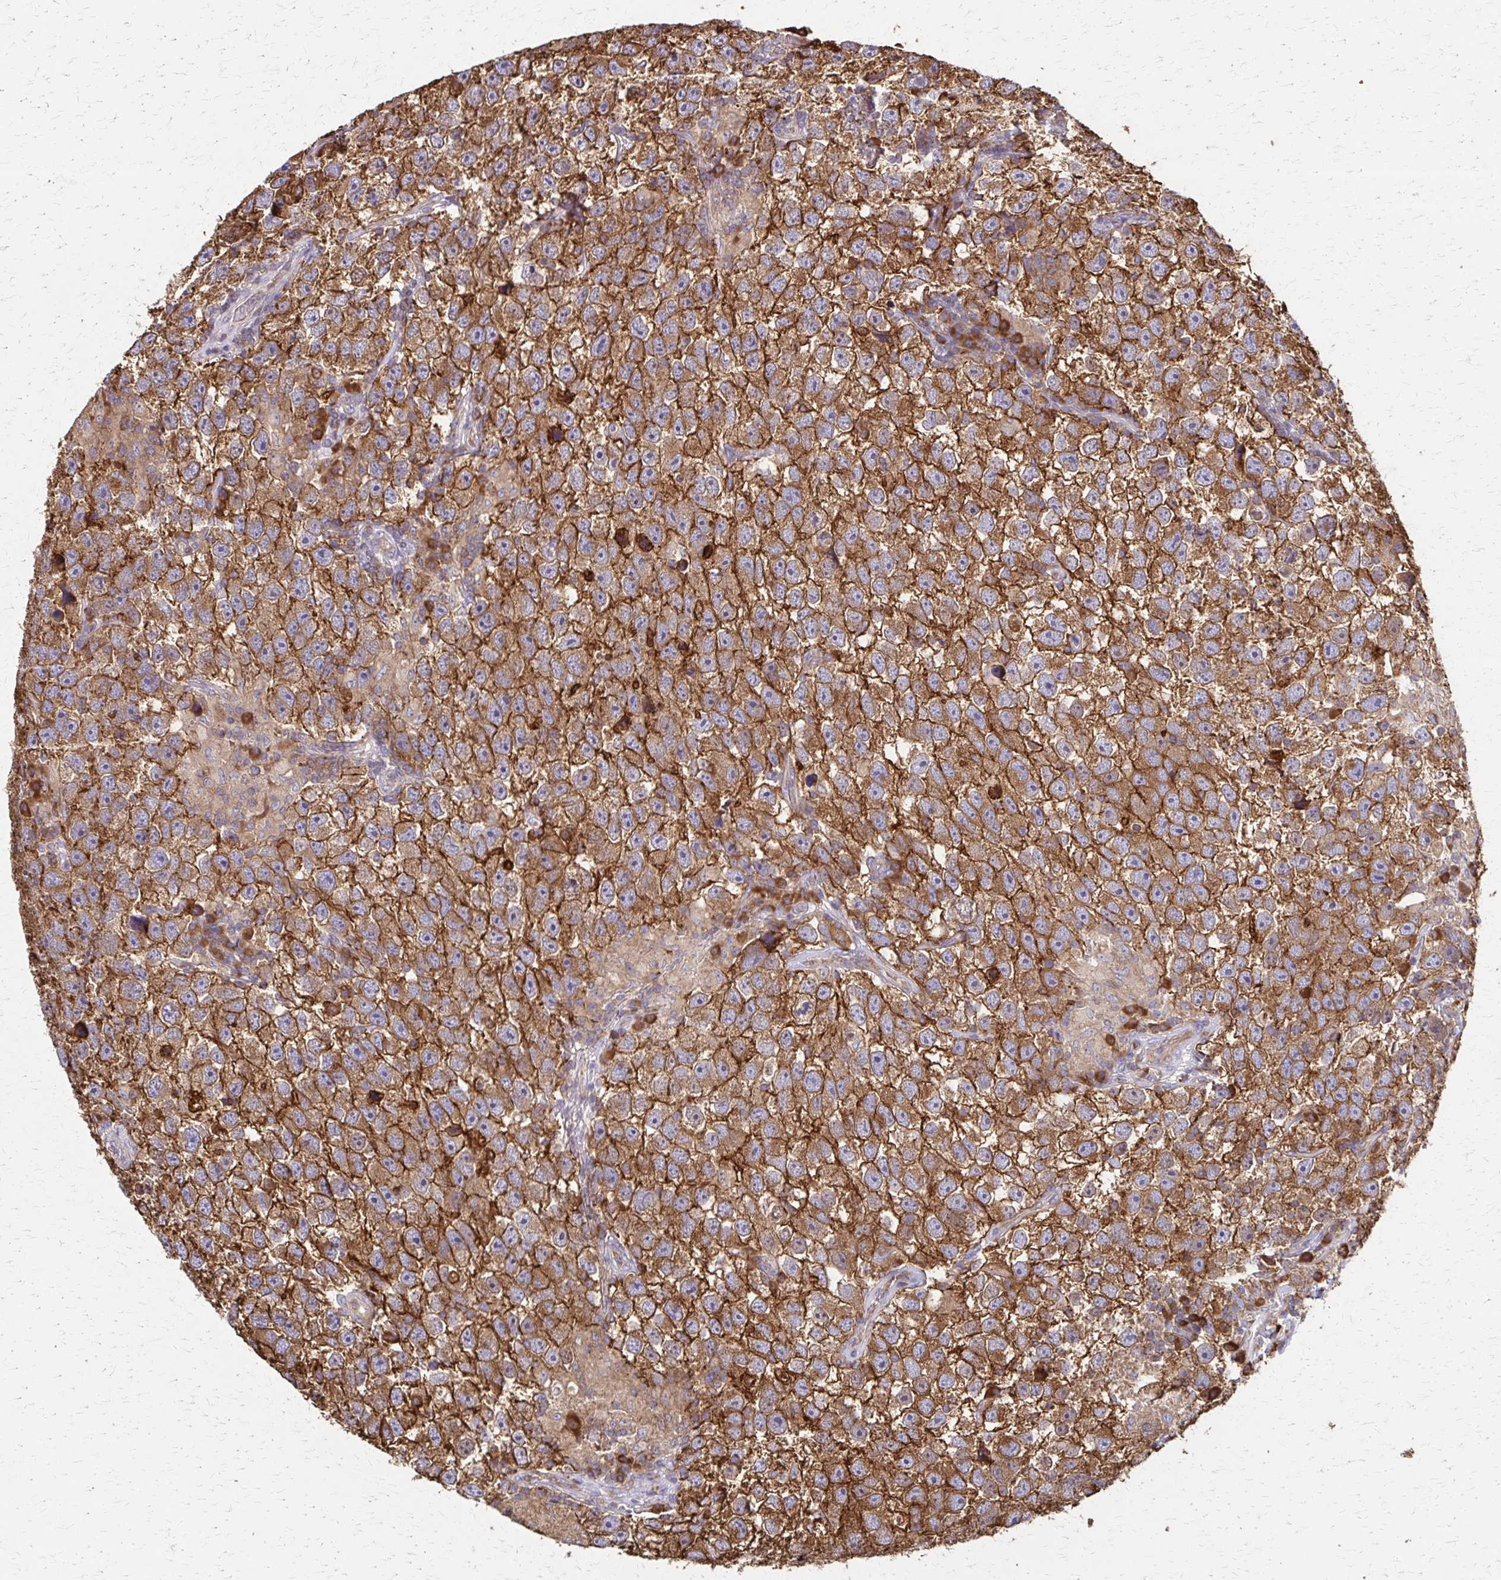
{"staining": {"intensity": "strong", "quantity": ">75%", "location": "cytoplasmic/membranous"}, "tissue": "testis cancer", "cell_type": "Tumor cells", "image_type": "cancer", "snomed": [{"axis": "morphology", "description": "Seminoma, NOS"}, {"axis": "topography", "description": "Testis"}], "caption": "Brown immunohistochemical staining in human testis cancer (seminoma) displays strong cytoplasmic/membranous positivity in about >75% of tumor cells.", "gene": "EEF2", "patient": {"sex": "male", "age": 26}}